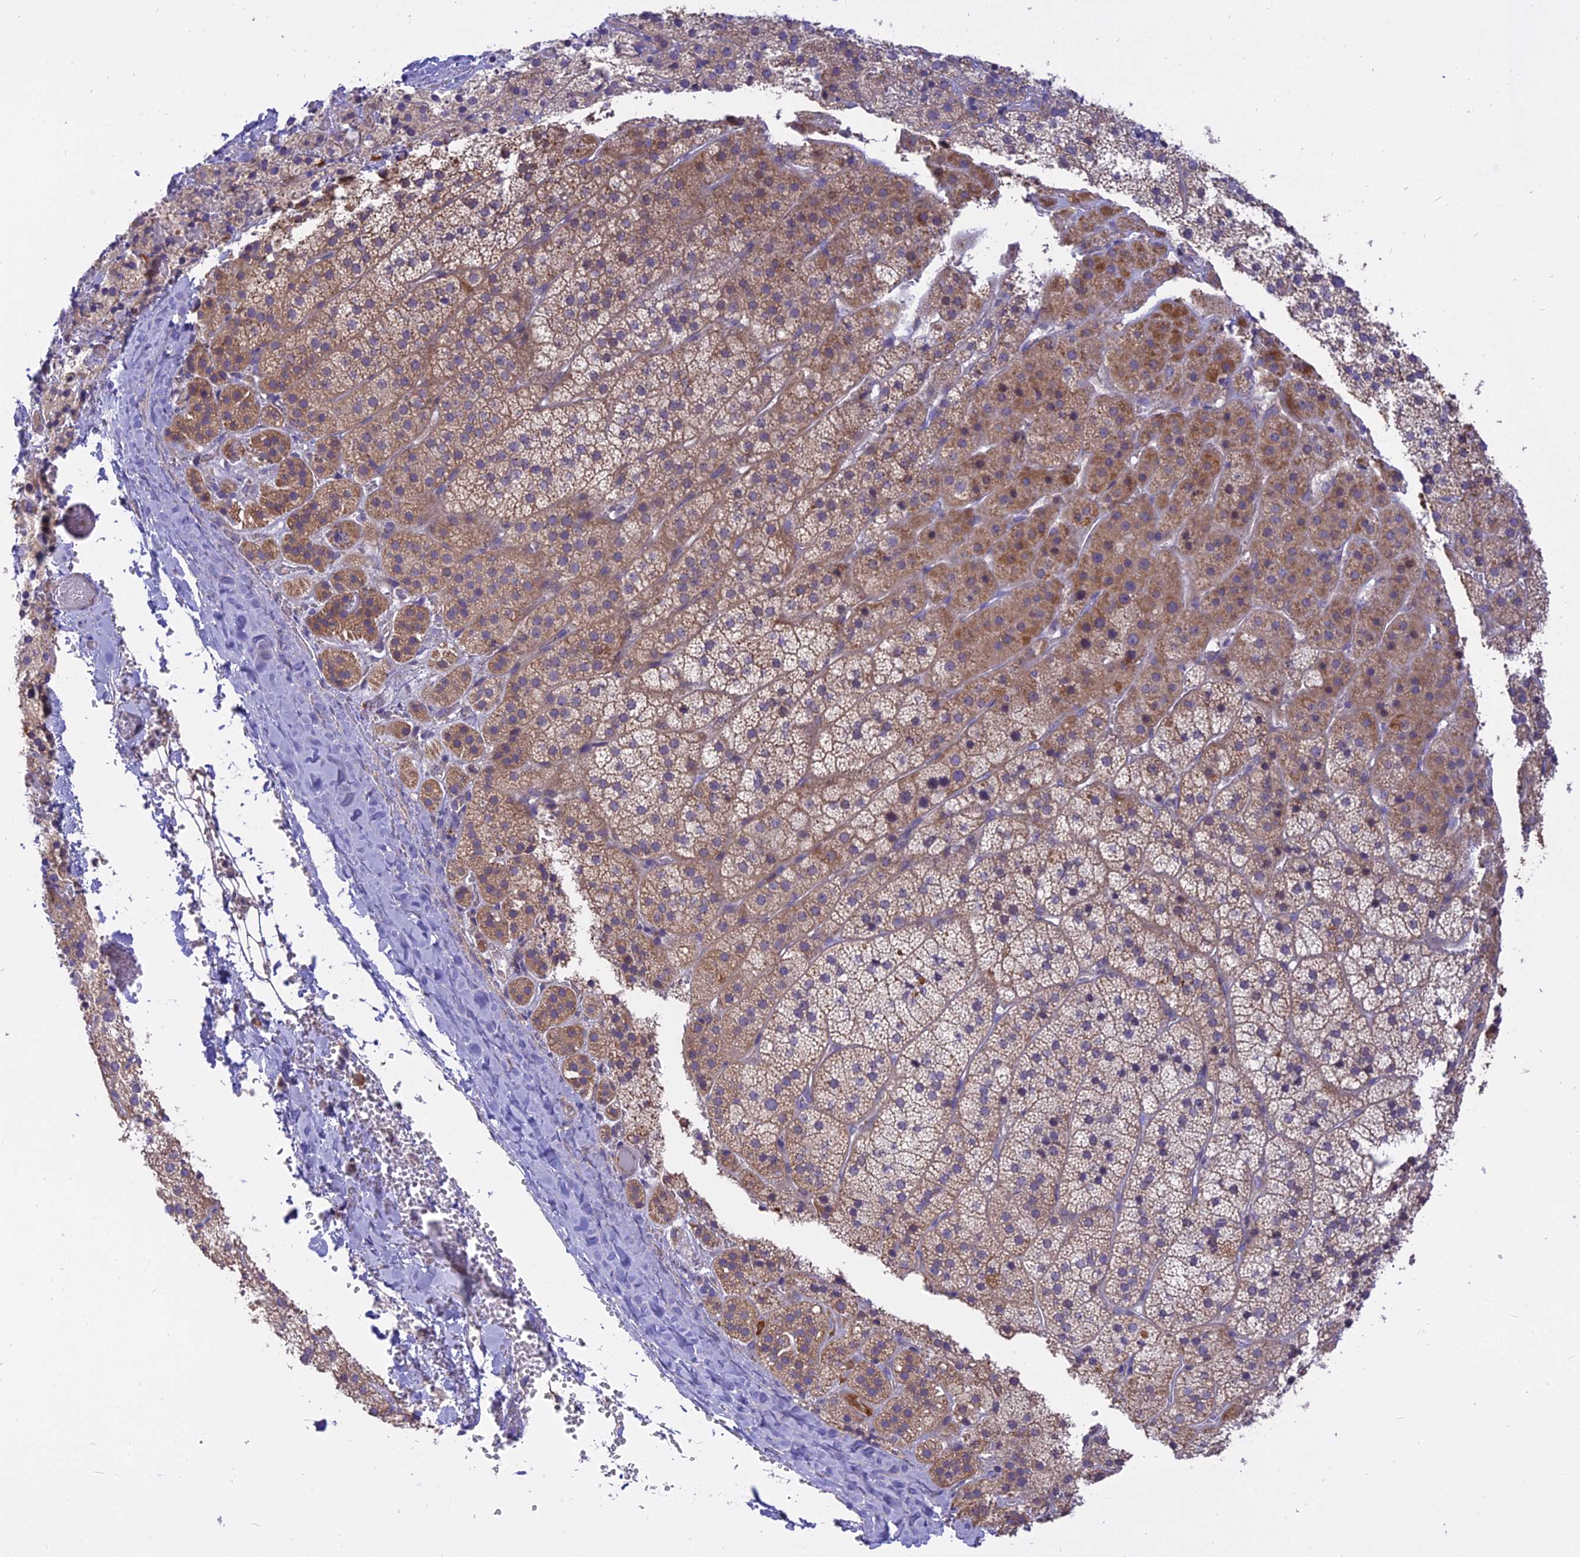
{"staining": {"intensity": "moderate", "quantity": "25%-75%", "location": "cytoplasmic/membranous"}, "tissue": "adrenal gland", "cell_type": "Glandular cells", "image_type": "normal", "snomed": [{"axis": "morphology", "description": "Normal tissue, NOS"}, {"axis": "topography", "description": "Adrenal gland"}], "caption": "Immunohistochemical staining of benign adrenal gland demonstrates medium levels of moderate cytoplasmic/membranous positivity in approximately 25%-75% of glandular cells. (brown staining indicates protein expression, while blue staining denotes nuclei).", "gene": "IL21R", "patient": {"sex": "female", "age": 44}}